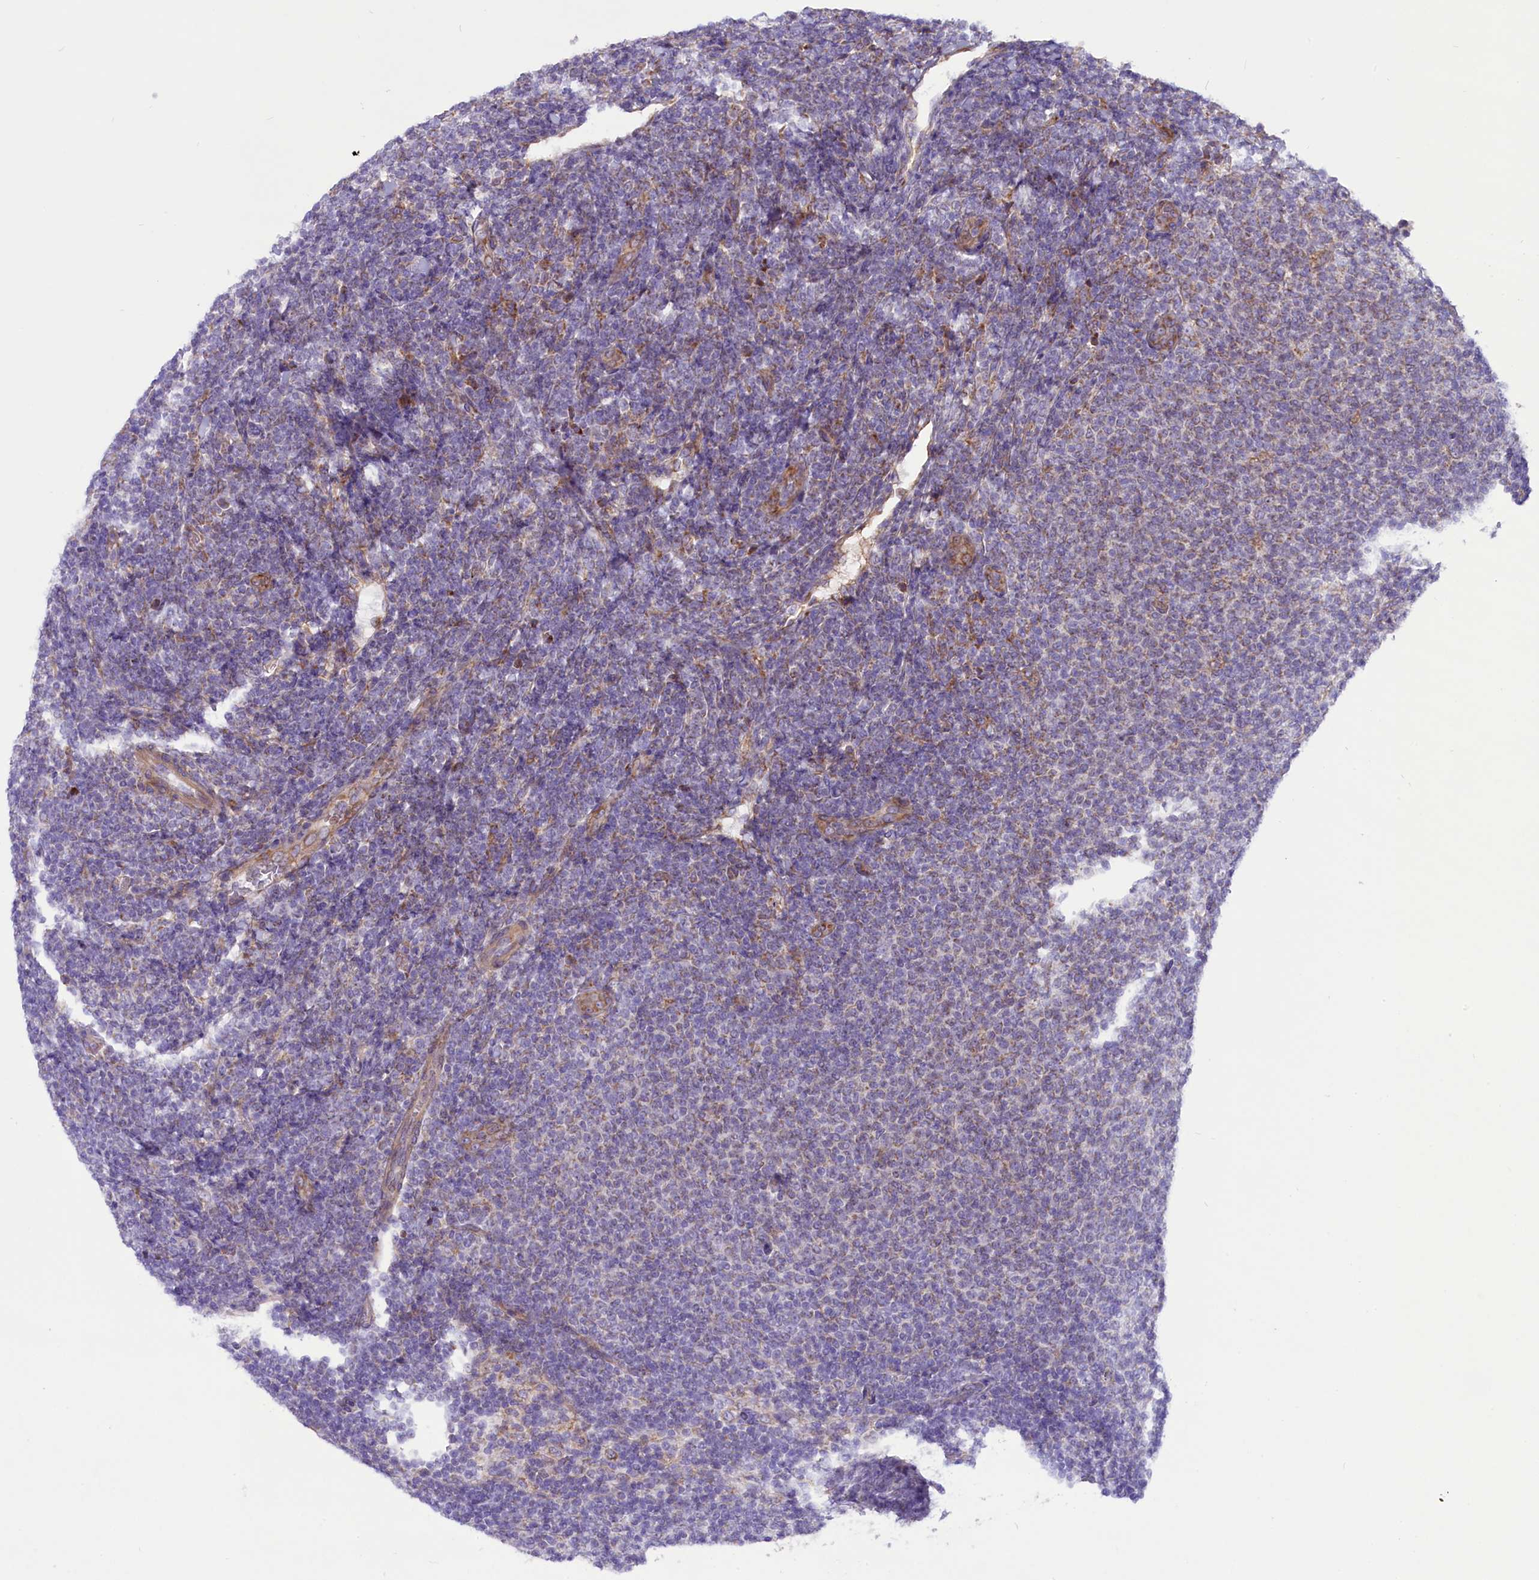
{"staining": {"intensity": "negative", "quantity": "none", "location": "none"}, "tissue": "lymphoma", "cell_type": "Tumor cells", "image_type": "cancer", "snomed": [{"axis": "morphology", "description": "Malignant lymphoma, non-Hodgkin's type, Low grade"}, {"axis": "topography", "description": "Lymph node"}], "caption": "Protein analysis of lymphoma displays no significant positivity in tumor cells.", "gene": "PTPRU", "patient": {"sex": "male", "age": 66}}